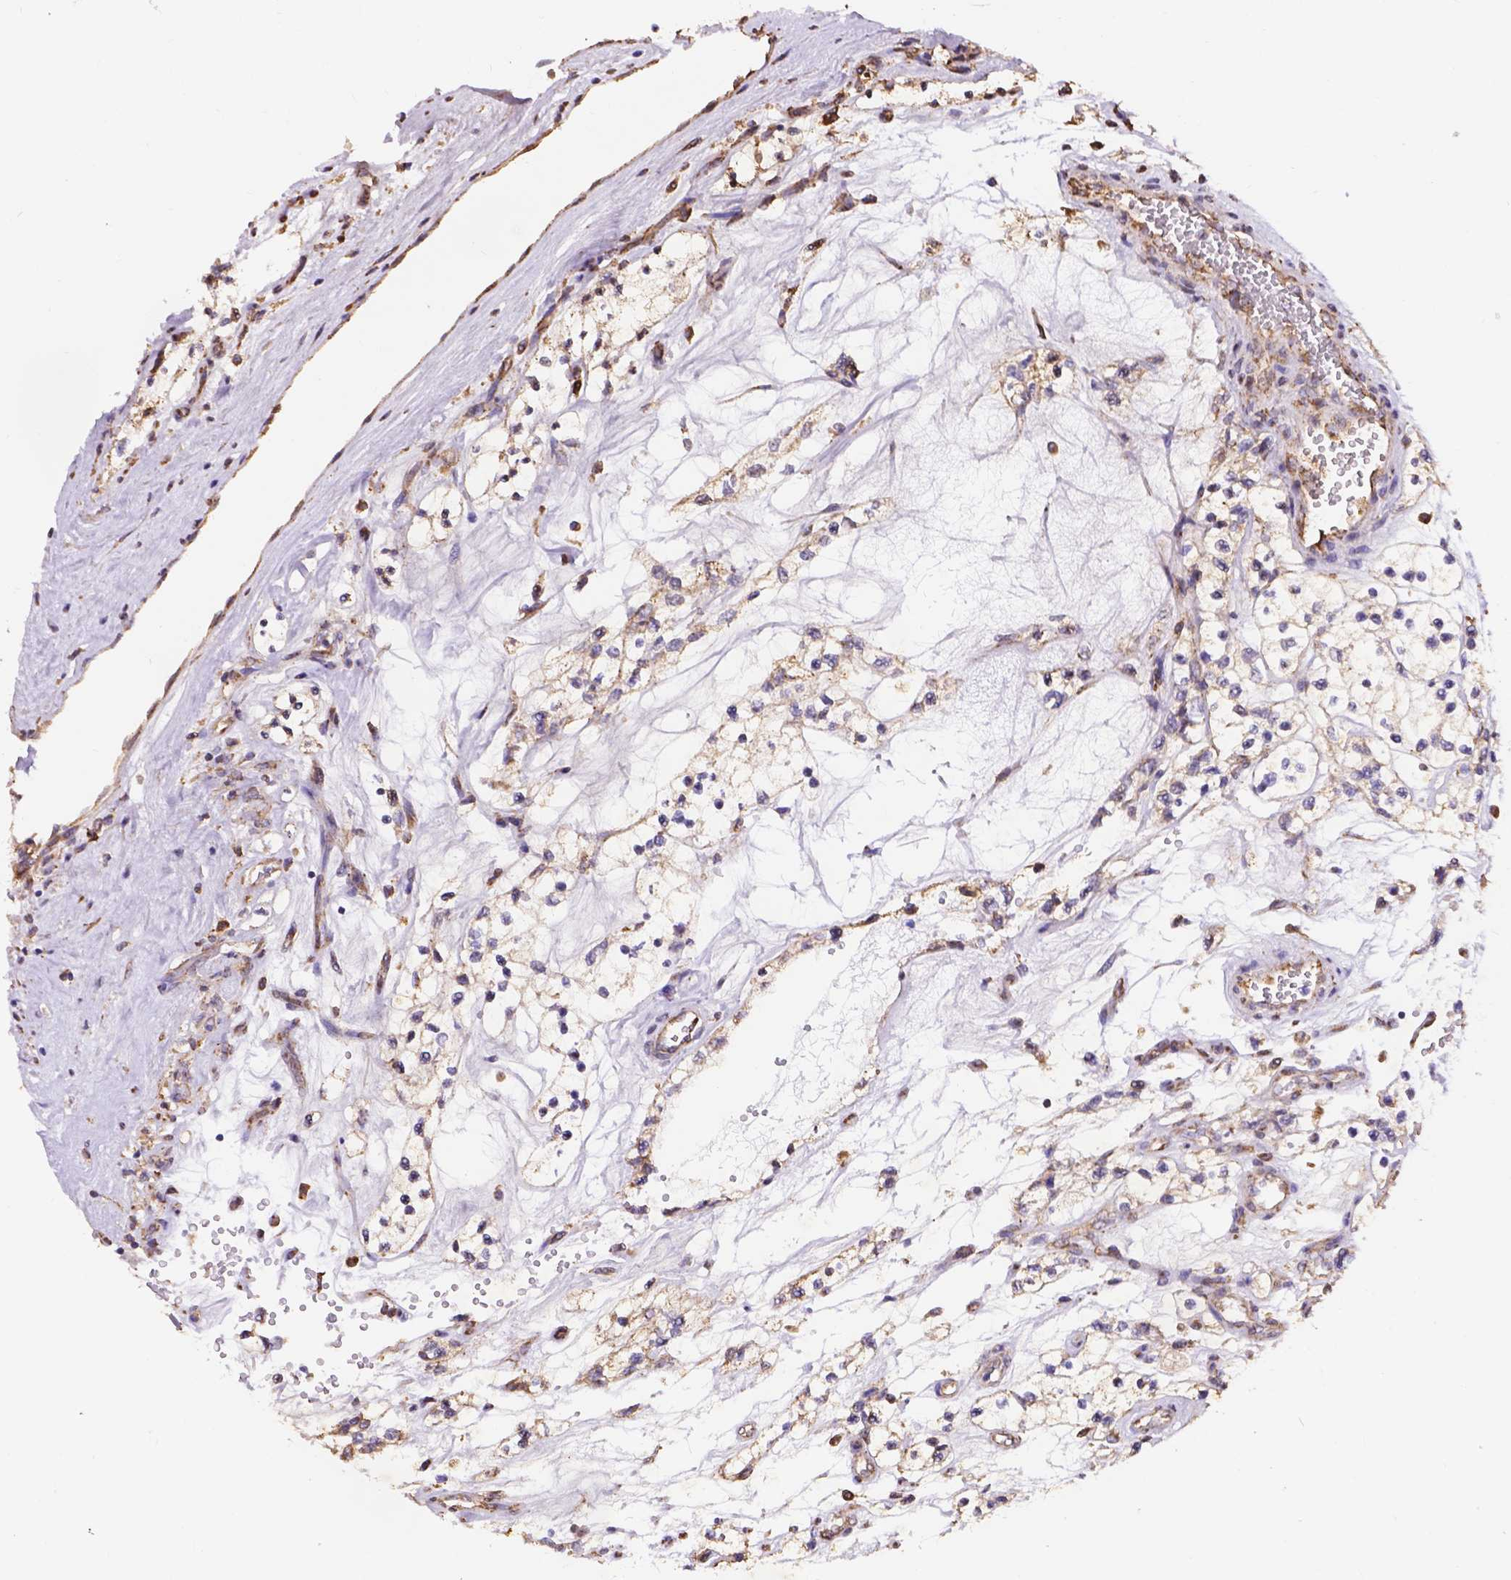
{"staining": {"intensity": "weak", "quantity": "<25%", "location": "cytoplasmic/membranous"}, "tissue": "renal cancer", "cell_type": "Tumor cells", "image_type": "cancer", "snomed": [{"axis": "morphology", "description": "Adenocarcinoma, NOS"}, {"axis": "topography", "description": "Kidney"}], "caption": "Tumor cells are negative for protein expression in human renal cancer (adenocarcinoma). Brightfield microscopy of immunohistochemistry (IHC) stained with DAB (3,3'-diaminobenzidine) (brown) and hematoxylin (blue), captured at high magnification.", "gene": "IPO11", "patient": {"sex": "female", "age": 69}}